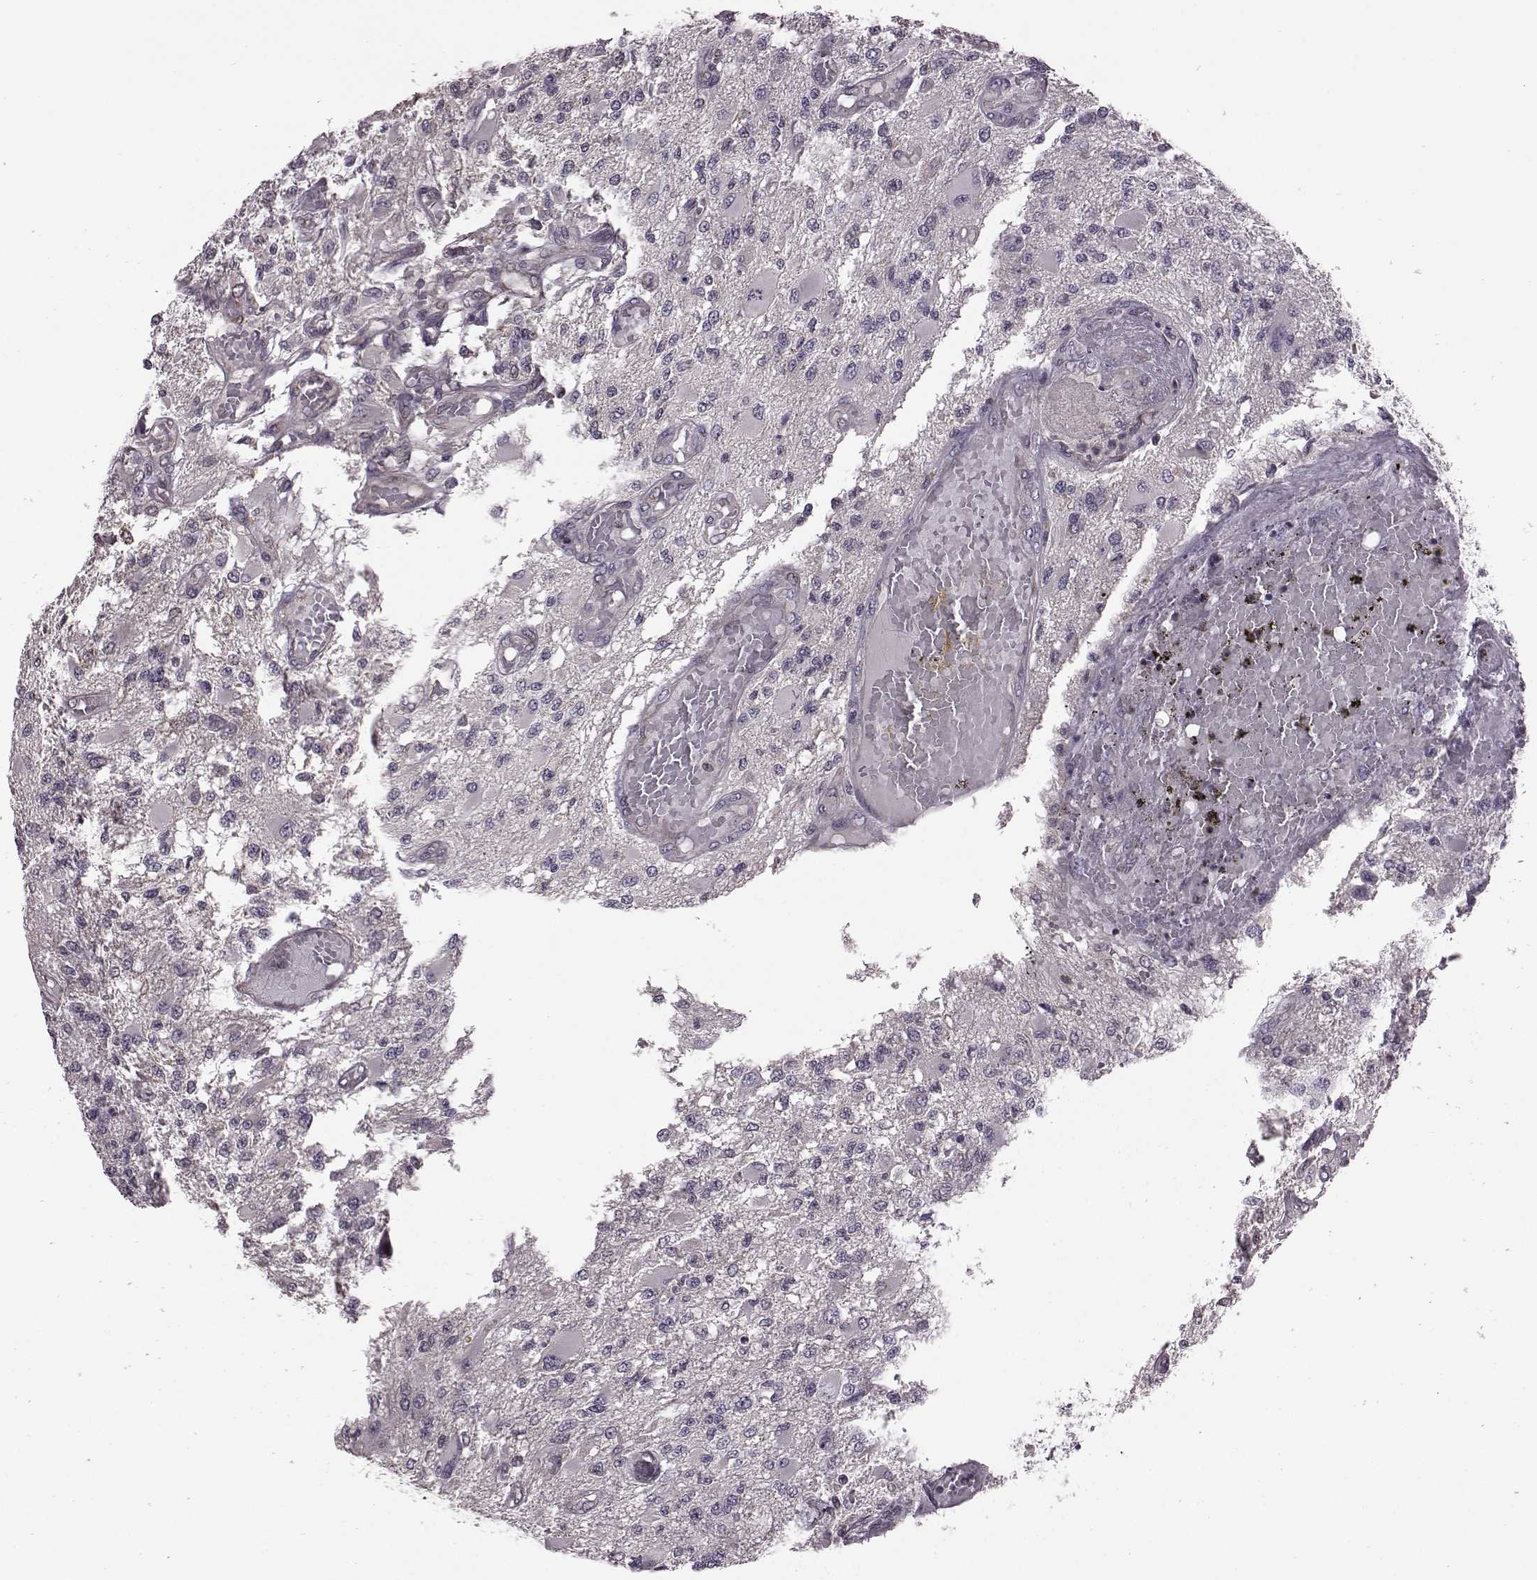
{"staining": {"intensity": "negative", "quantity": "none", "location": "none"}, "tissue": "glioma", "cell_type": "Tumor cells", "image_type": "cancer", "snomed": [{"axis": "morphology", "description": "Glioma, malignant, High grade"}, {"axis": "topography", "description": "Brain"}], "caption": "An image of glioma stained for a protein reveals no brown staining in tumor cells.", "gene": "CDC42SE1", "patient": {"sex": "female", "age": 63}}